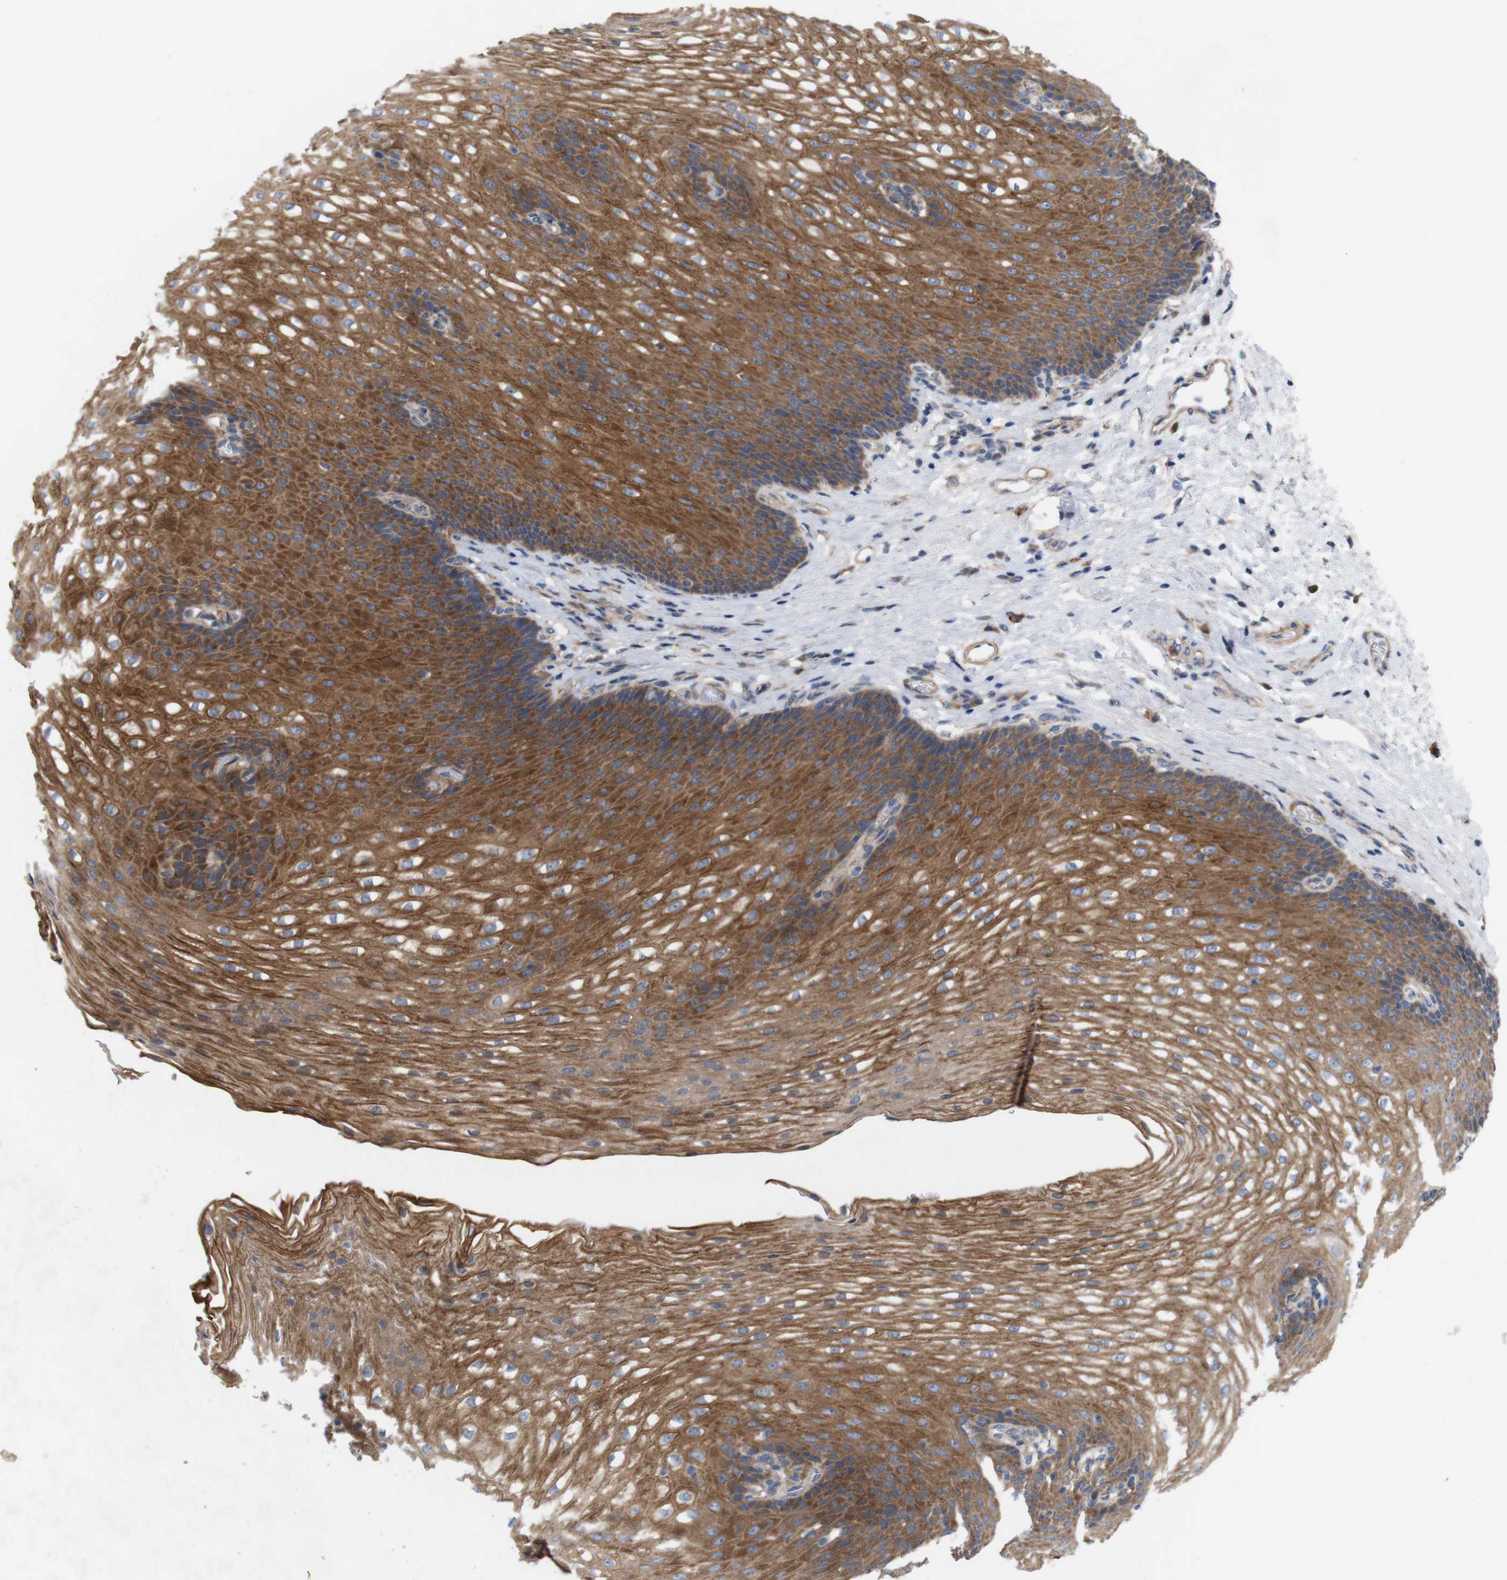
{"staining": {"intensity": "strong", "quantity": ">75%", "location": "cytoplasmic/membranous"}, "tissue": "esophagus", "cell_type": "Squamous epithelial cells", "image_type": "normal", "snomed": [{"axis": "morphology", "description": "Normal tissue, NOS"}, {"axis": "topography", "description": "Esophagus"}], "caption": "Protein staining of unremarkable esophagus displays strong cytoplasmic/membranous expression in about >75% of squamous epithelial cells.", "gene": "SIGLEC8", "patient": {"sex": "male", "age": 48}}